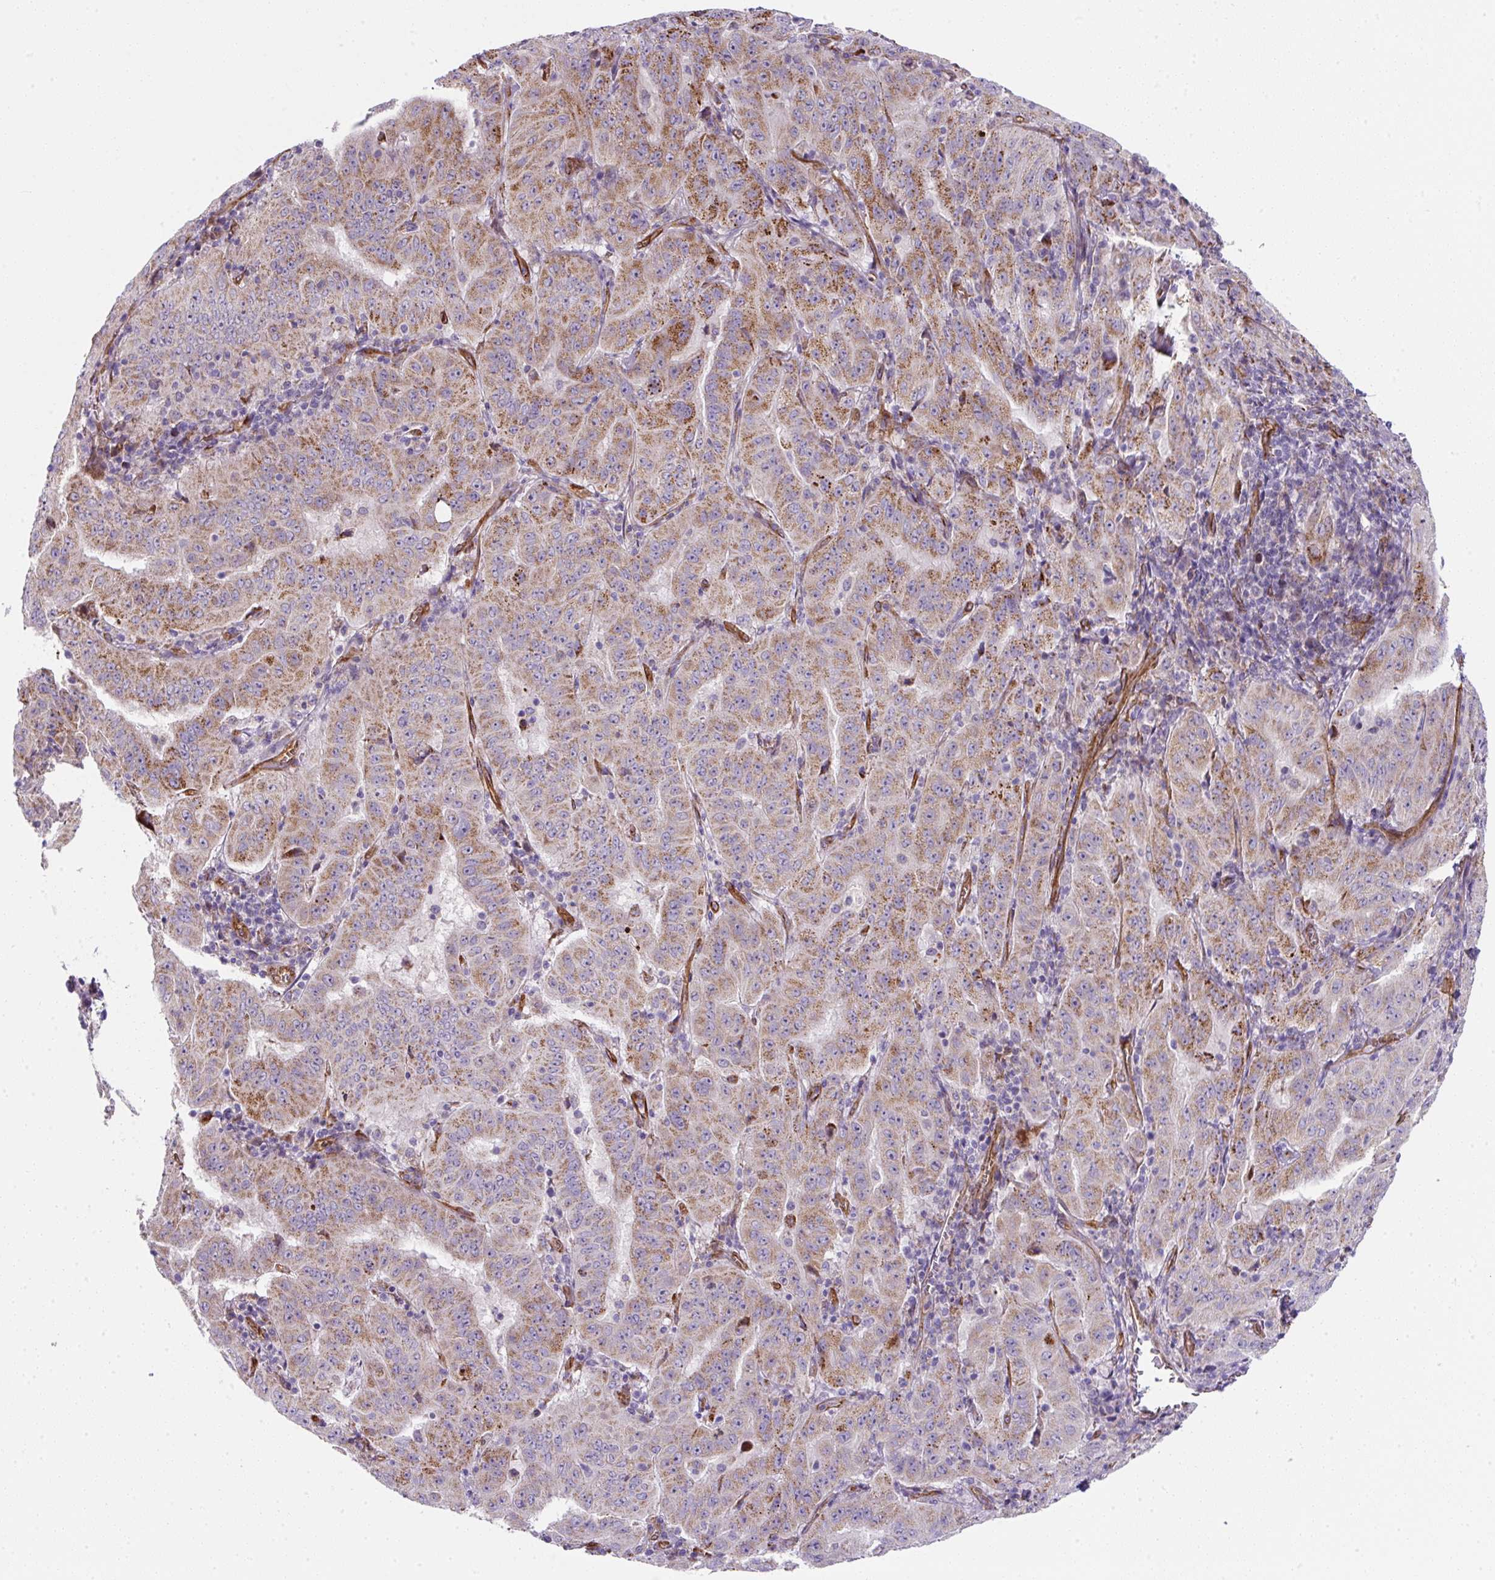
{"staining": {"intensity": "moderate", "quantity": ">75%", "location": "cytoplasmic/membranous"}, "tissue": "pancreatic cancer", "cell_type": "Tumor cells", "image_type": "cancer", "snomed": [{"axis": "morphology", "description": "Adenocarcinoma, NOS"}, {"axis": "topography", "description": "Pancreas"}], "caption": "A high-resolution image shows IHC staining of adenocarcinoma (pancreatic), which shows moderate cytoplasmic/membranous expression in approximately >75% of tumor cells. The staining is performed using DAB brown chromogen to label protein expression. The nuclei are counter-stained blue using hematoxylin.", "gene": "ANKUB1", "patient": {"sex": "male", "age": 63}}